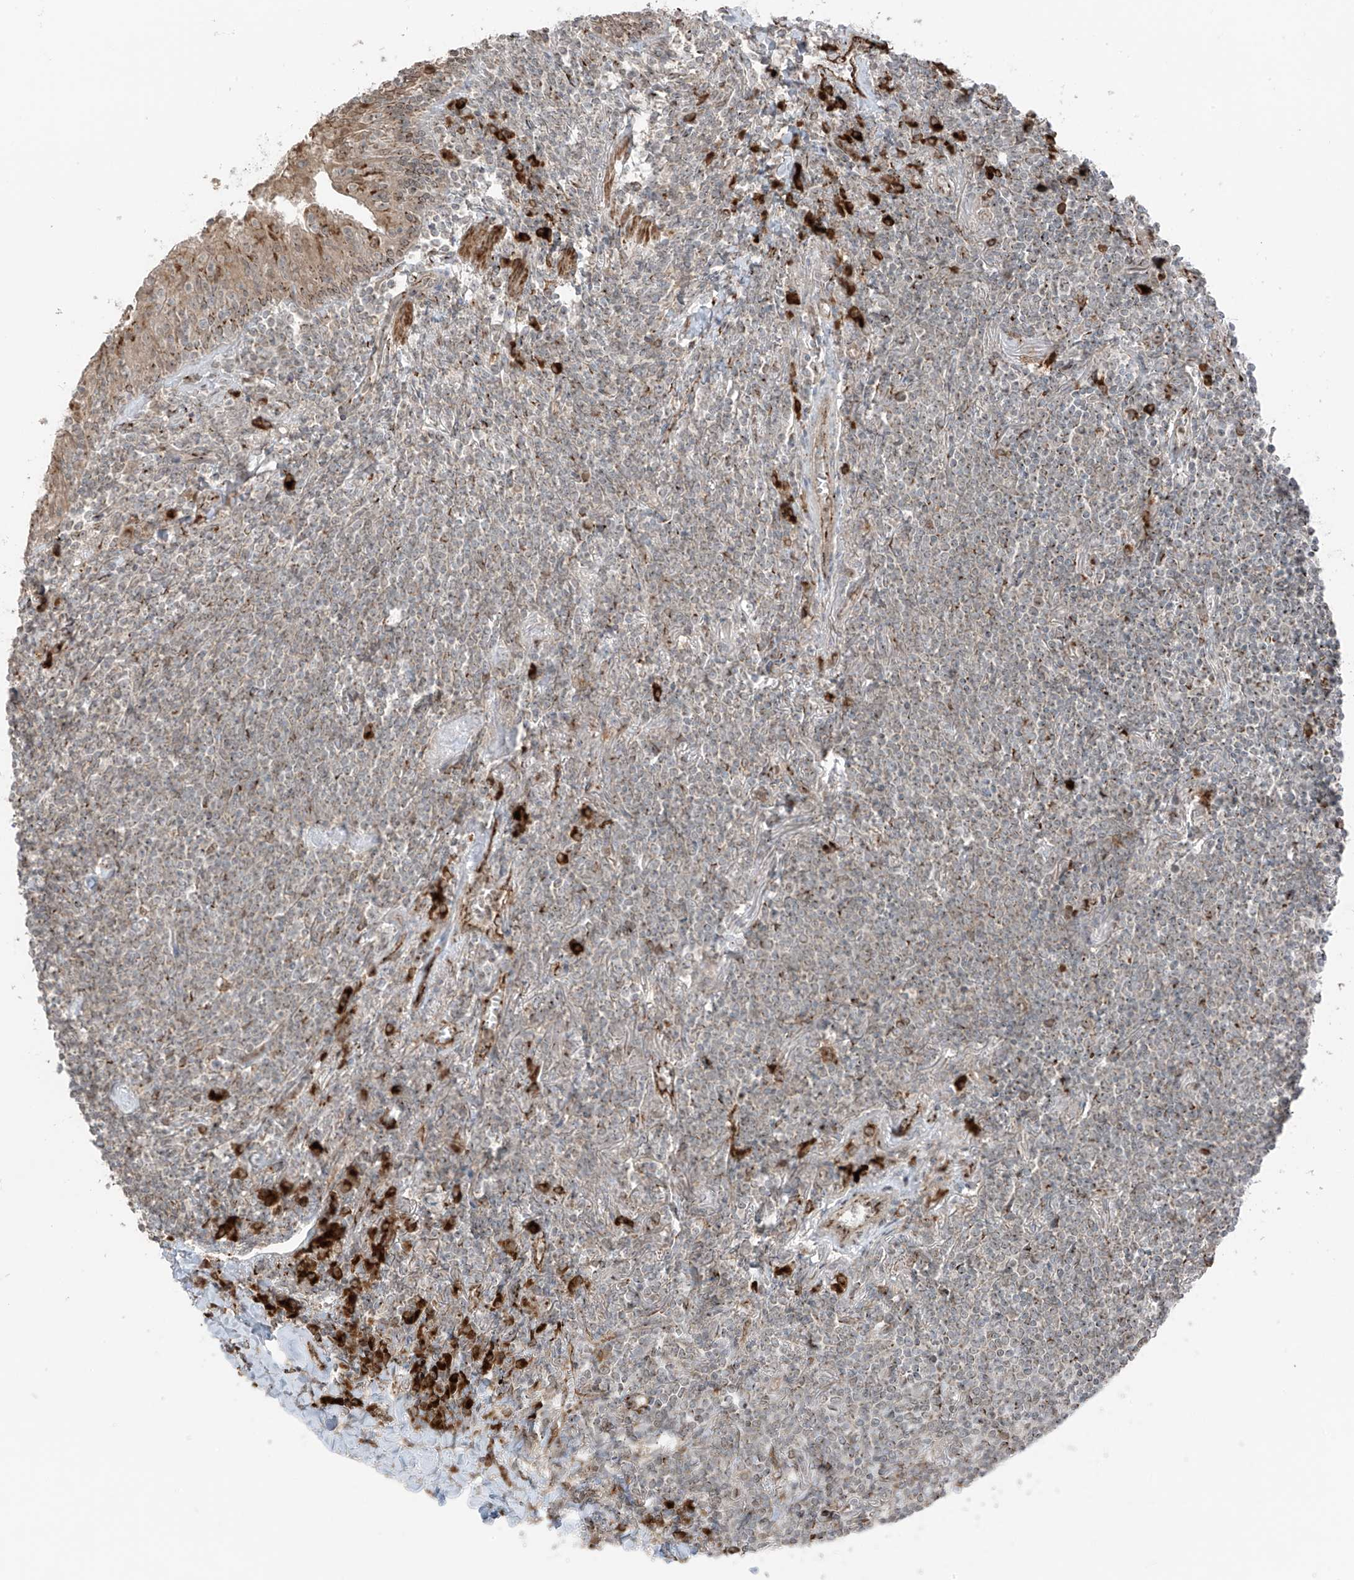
{"staining": {"intensity": "weak", "quantity": "25%-75%", "location": "cytoplasmic/membranous"}, "tissue": "lymphoma", "cell_type": "Tumor cells", "image_type": "cancer", "snomed": [{"axis": "morphology", "description": "Malignant lymphoma, non-Hodgkin's type, Low grade"}, {"axis": "topography", "description": "Lung"}], "caption": "Tumor cells show weak cytoplasmic/membranous expression in about 25%-75% of cells in low-grade malignant lymphoma, non-Hodgkin's type. The staining was performed using DAB (3,3'-diaminobenzidine) to visualize the protein expression in brown, while the nuclei were stained in blue with hematoxylin (Magnification: 20x).", "gene": "ERLEC1", "patient": {"sex": "female", "age": 71}}